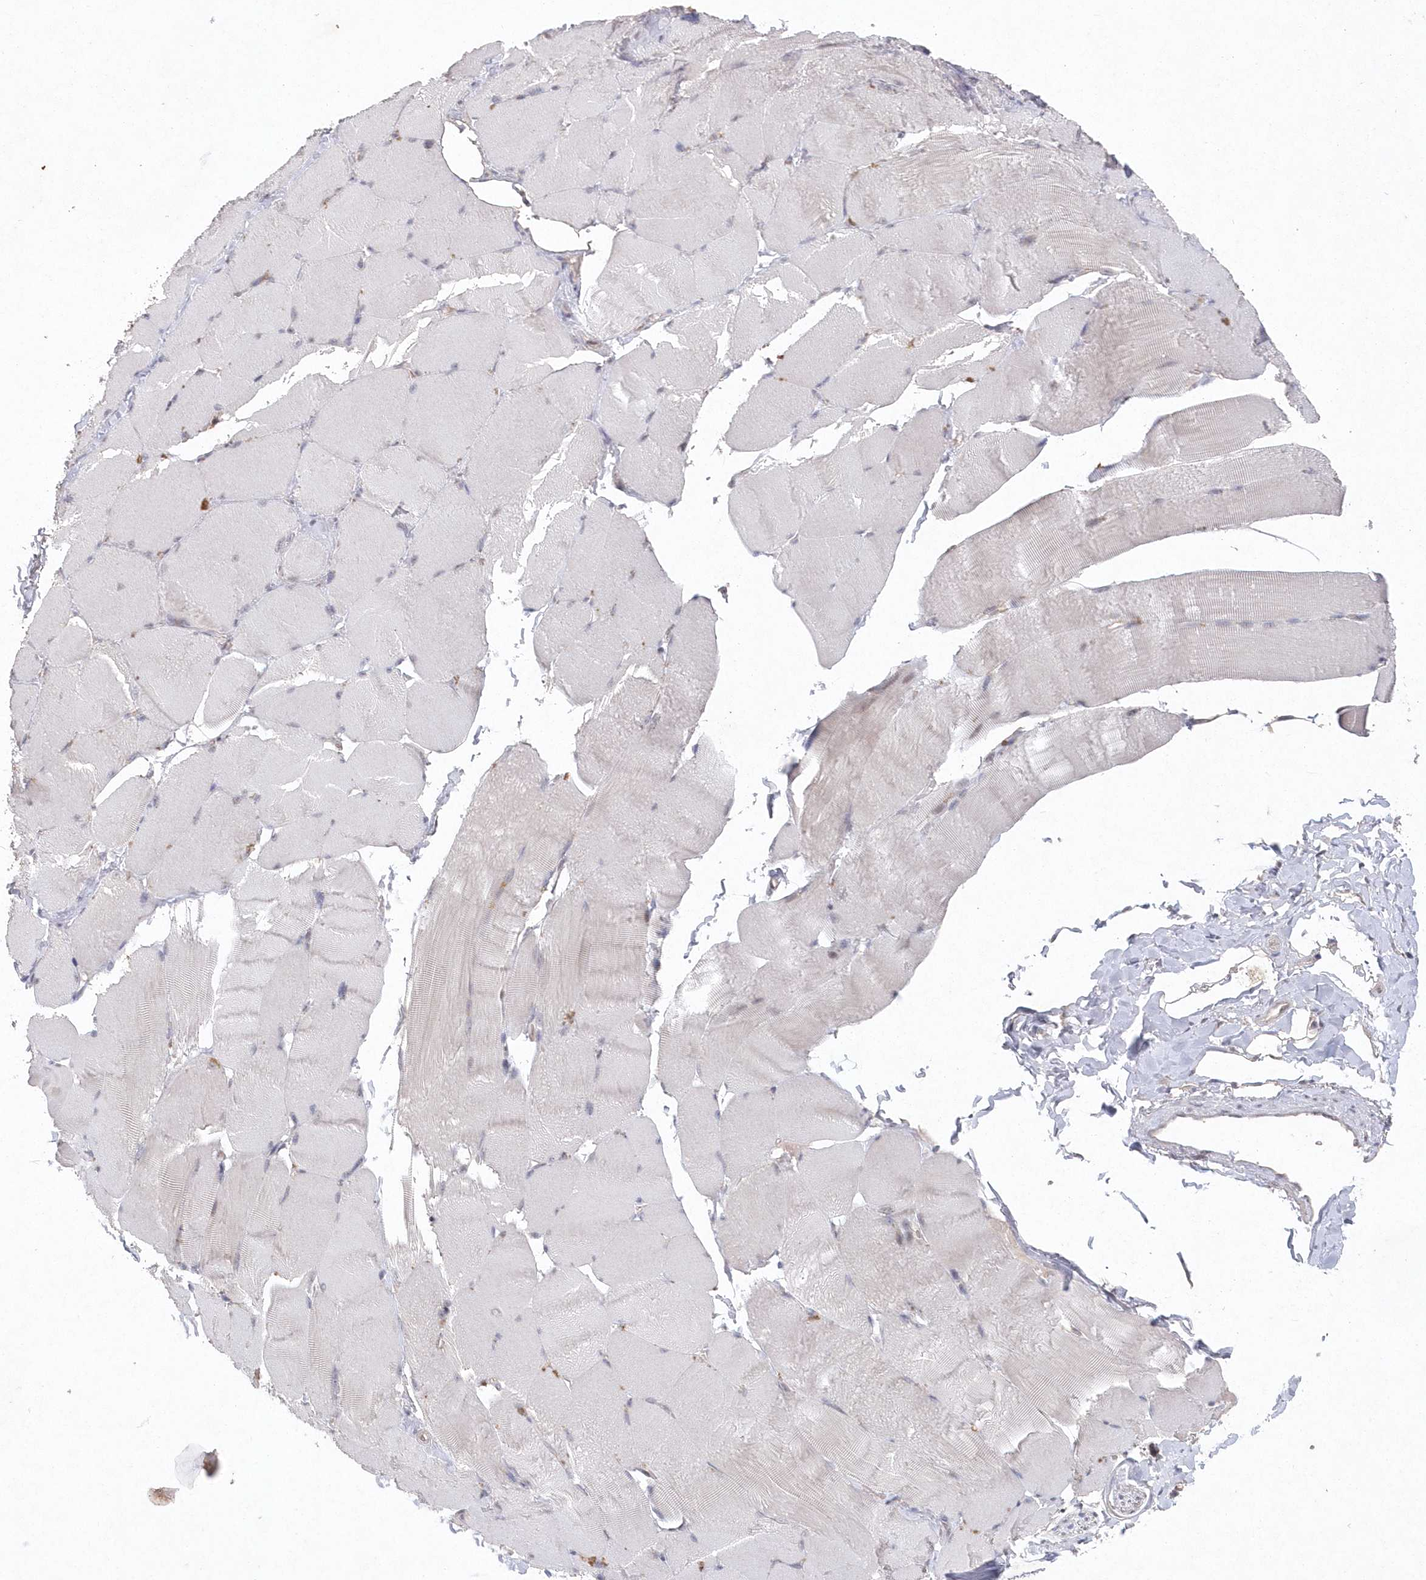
{"staining": {"intensity": "negative", "quantity": "none", "location": "none"}, "tissue": "skeletal muscle", "cell_type": "Myocytes", "image_type": "normal", "snomed": [{"axis": "morphology", "description": "Normal tissue, NOS"}, {"axis": "topography", "description": "Skin"}, {"axis": "topography", "description": "Skeletal muscle"}], "caption": "Immunohistochemistry image of unremarkable skeletal muscle stained for a protein (brown), which shows no expression in myocytes.", "gene": "VSIG2", "patient": {"sex": "male", "age": 83}}